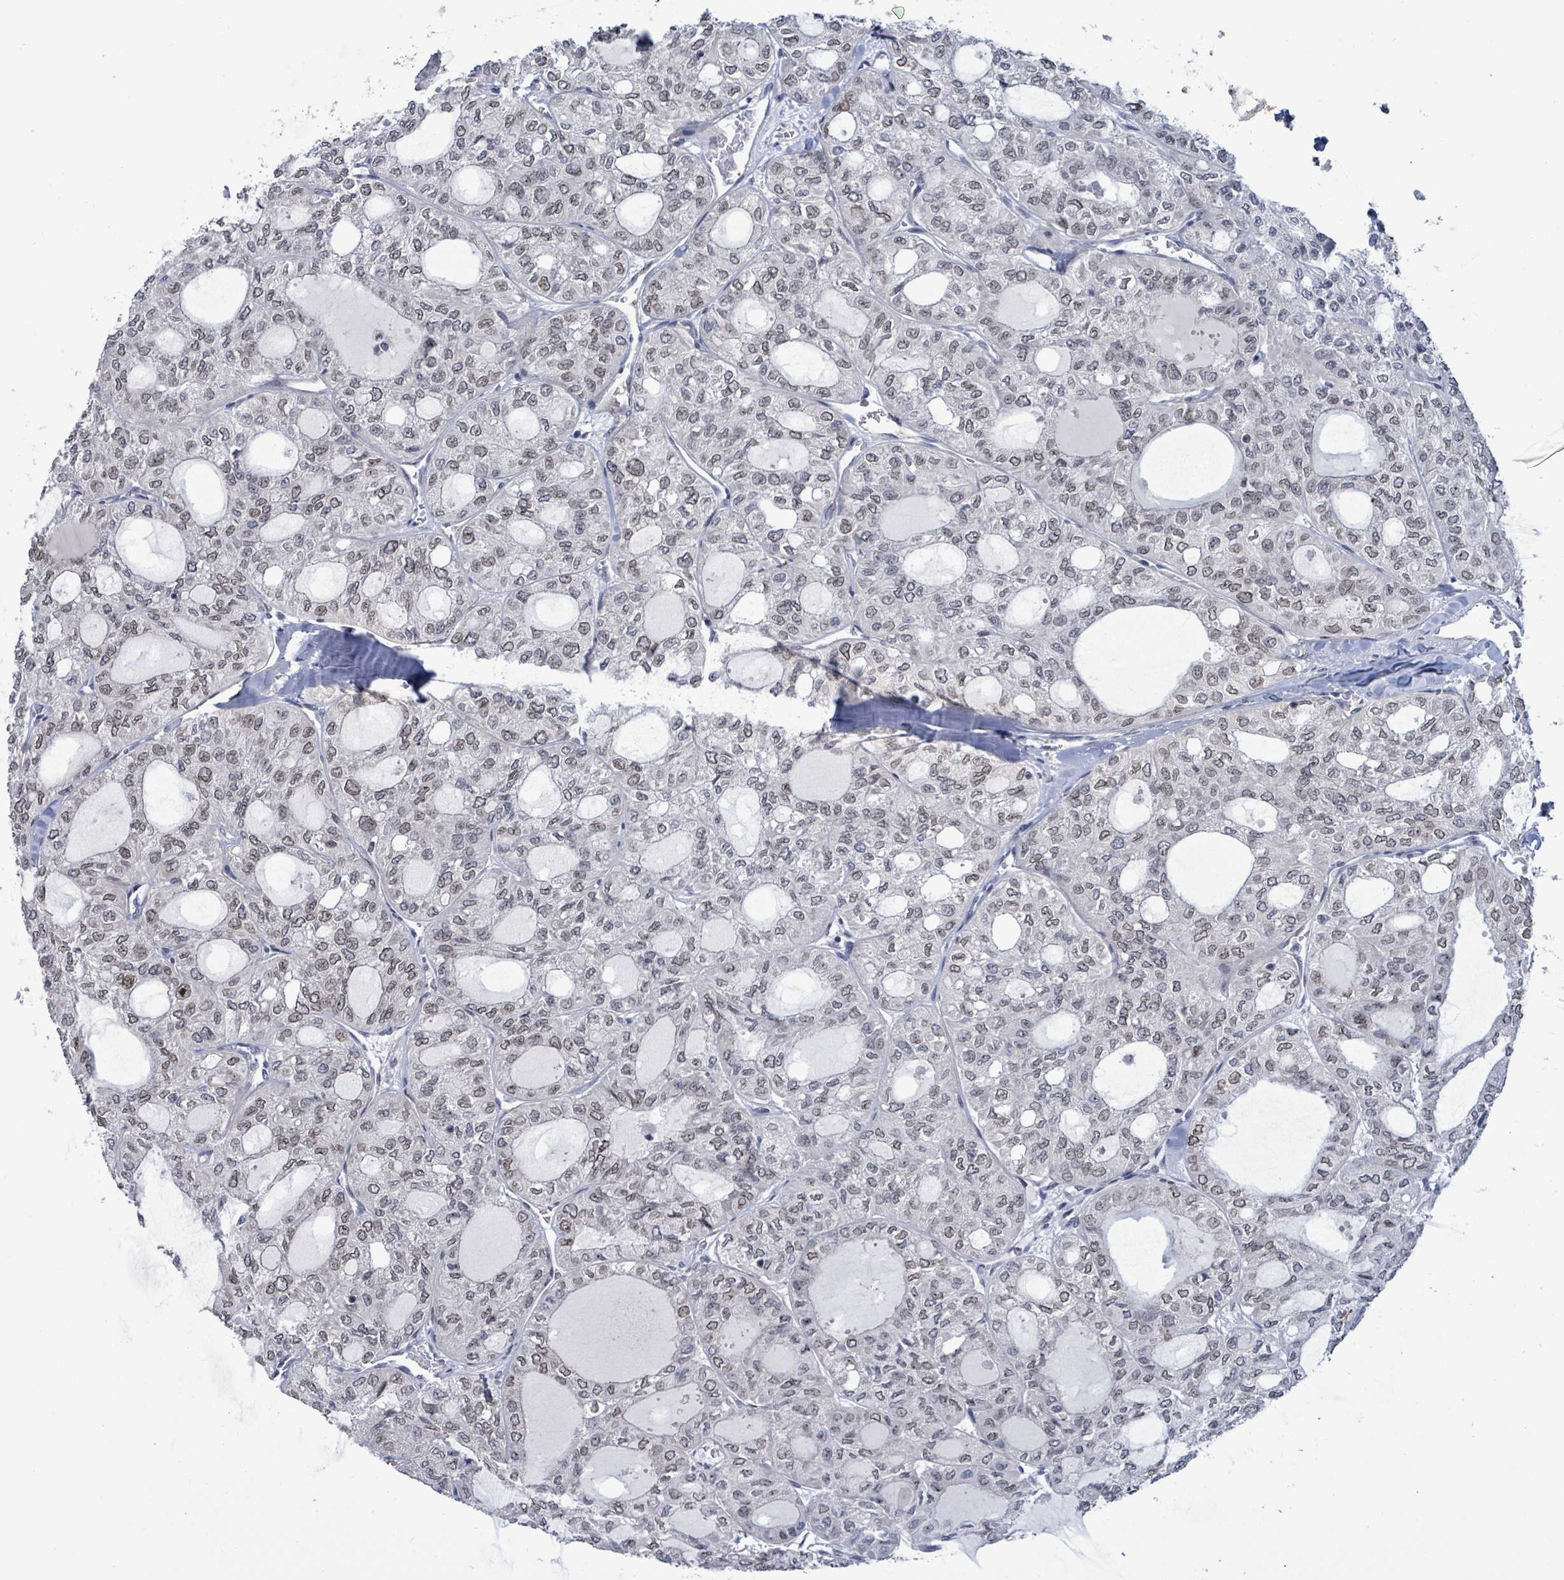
{"staining": {"intensity": "weak", "quantity": ">75%", "location": "nuclear"}, "tissue": "thyroid cancer", "cell_type": "Tumor cells", "image_type": "cancer", "snomed": [{"axis": "morphology", "description": "Follicular adenoma carcinoma, NOS"}, {"axis": "topography", "description": "Thyroid gland"}], "caption": "Follicular adenoma carcinoma (thyroid) stained with a brown dye reveals weak nuclear positive positivity in approximately >75% of tumor cells.", "gene": "RRN3", "patient": {"sex": "male", "age": 75}}